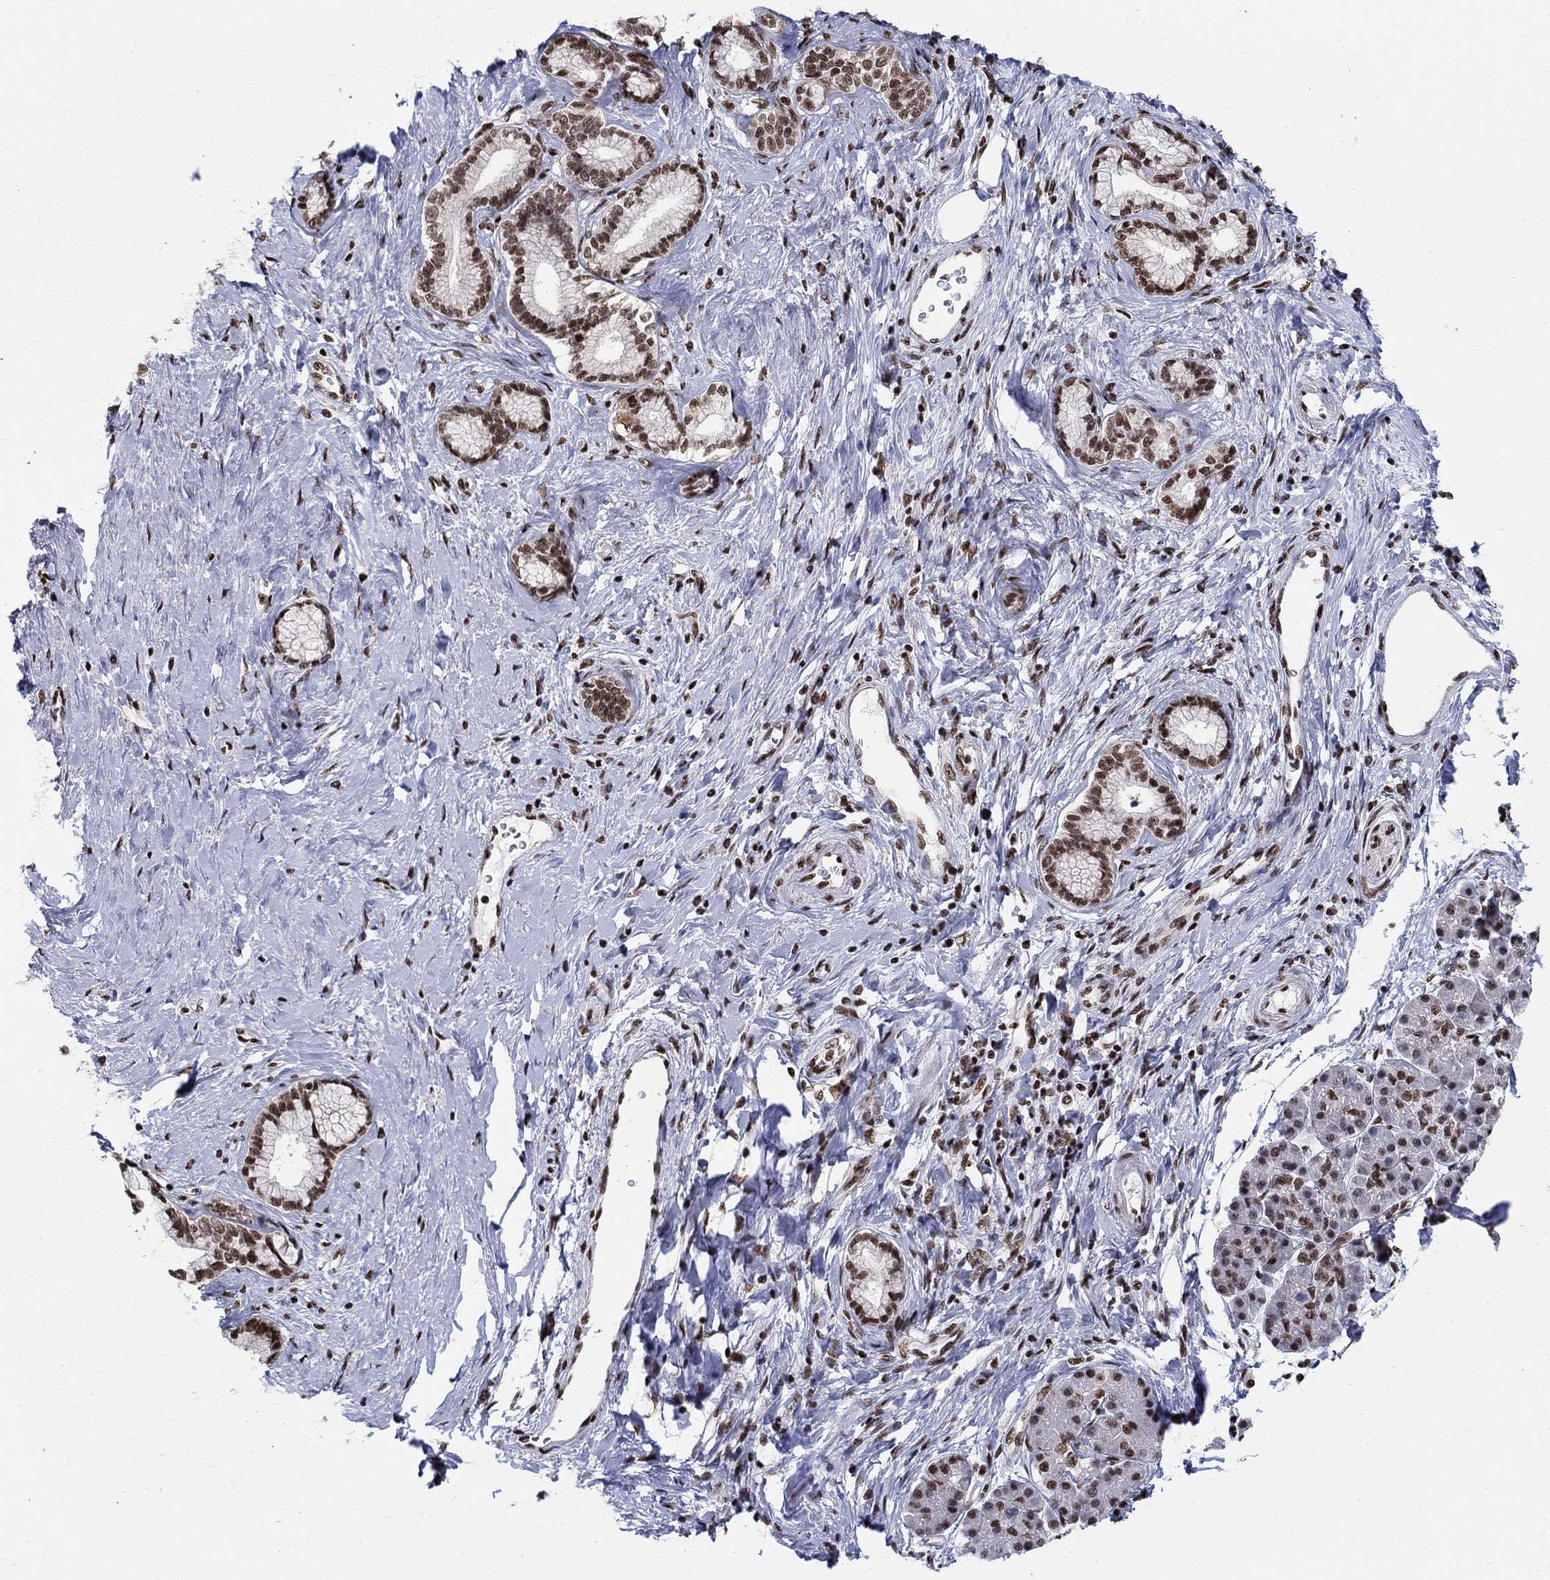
{"staining": {"intensity": "strong", "quantity": "25%-75%", "location": "nuclear"}, "tissue": "pancreatic cancer", "cell_type": "Tumor cells", "image_type": "cancer", "snomed": [{"axis": "morphology", "description": "Adenocarcinoma, NOS"}, {"axis": "topography", "description": "Pancreas"}], "caption": "Tumor cells demonstrate high levels of strong nuclear positivity in about 25%-75% of cells in human pancreatic cancer (adenocarcinoma). The protein is stained brown, and the nuclei are stained in blue (DAB (3,3'-diaminobenzidine) IHC with brightfield microscopy, high magnification).", "gene": "FBXO16", "patient": {"sex": "female", "age": 73}}